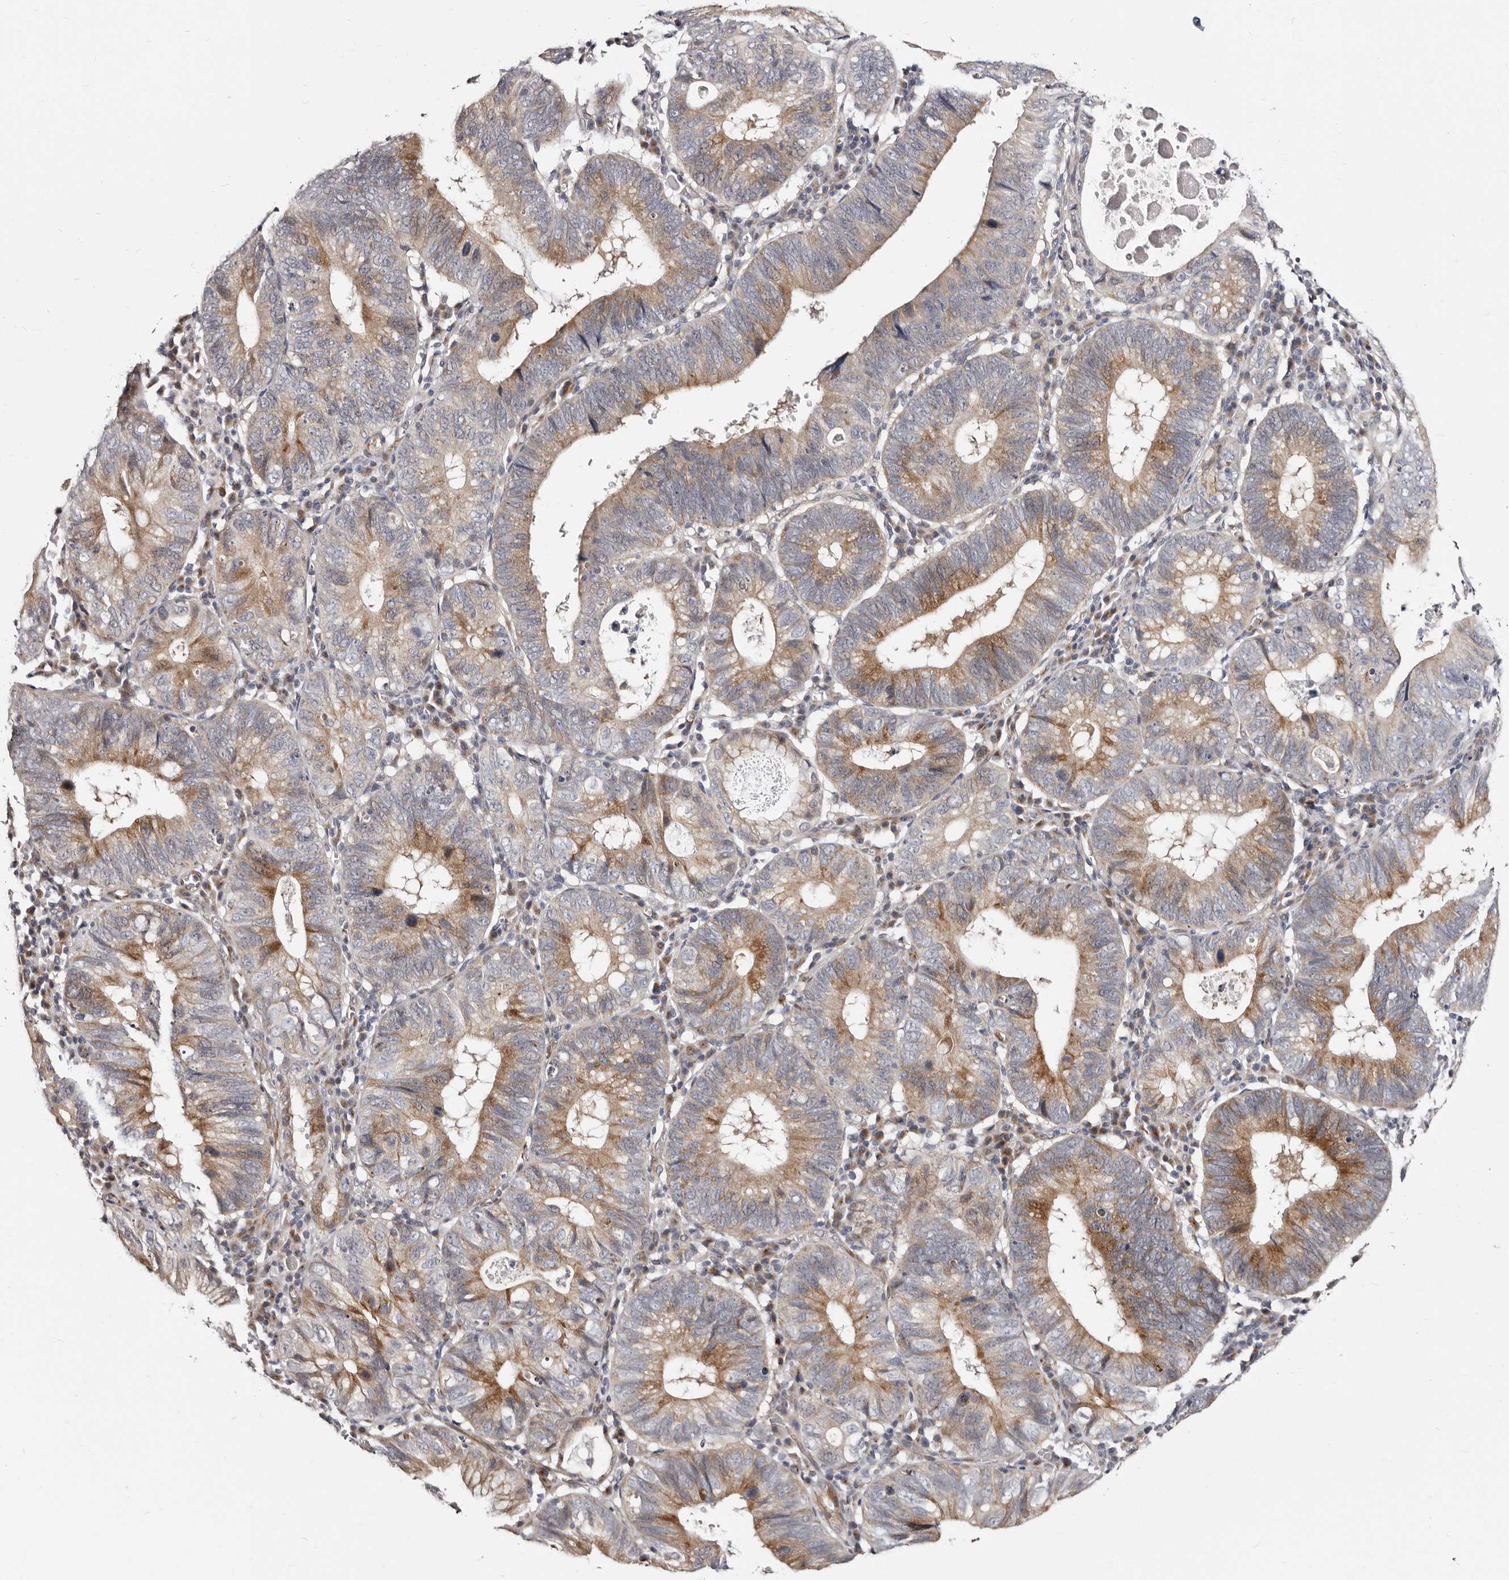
{"staining": {"intensity": "moderate", "quantity": "25%-75%", "location": "cytoplasmic/membranous"}, "tissue": "stomach cancer", "cell_type": "Tumor cells", "image_type": "cancer", "snomed": [{"axis": "morphology", "description": "Adenocarcinoma, NOS"}, {"axis": "topography", "description": "Stomach"}], "caption": "Protein expression analysis of human stomach cancer (adenocarcinoma) reveals moderate cytoplasmic/membranous positivity in about 25%-75% of tumor cells.", "gene": "KLHL4", "patient": {"sex": "male", "age": 59}}